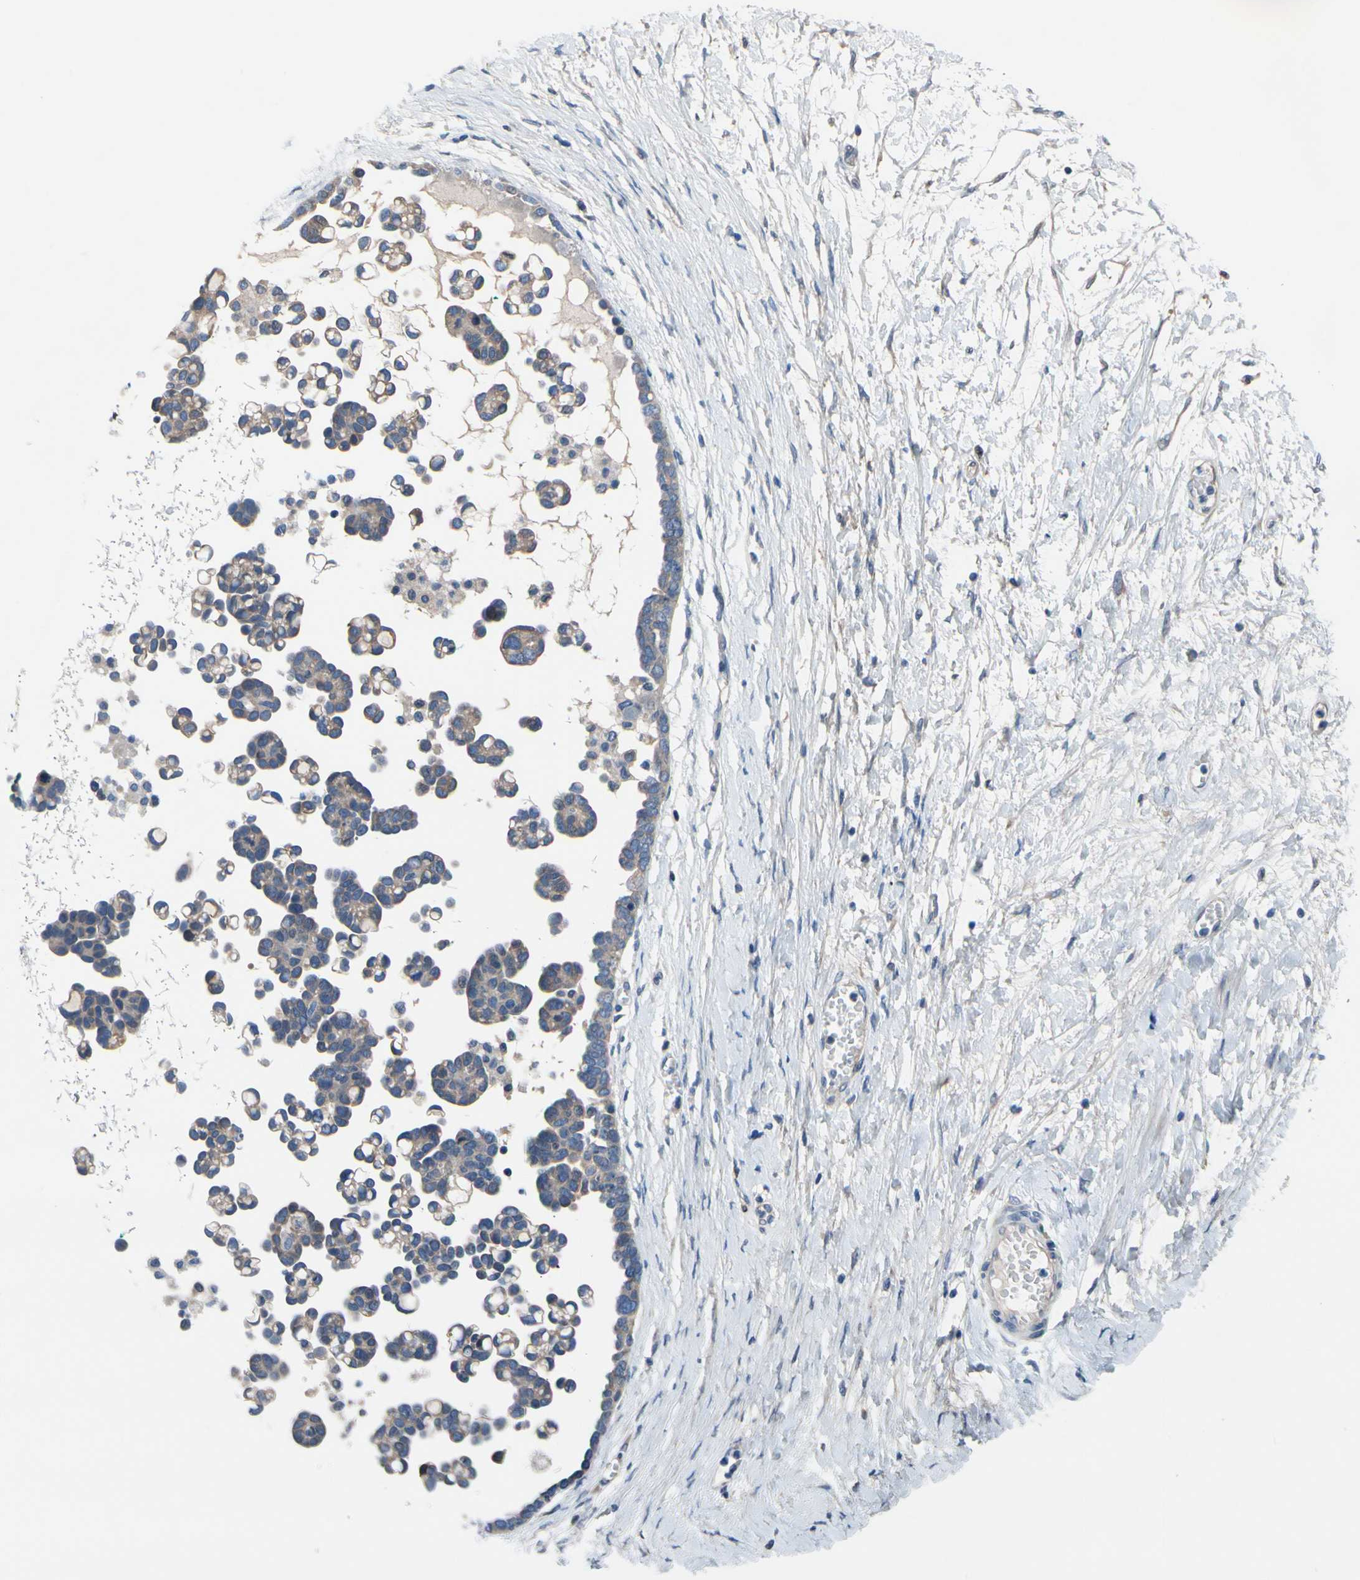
{"staining": {"intensity": "weak", "quantity": ">75%", "location": "cytoplasmic/membranous"}, "tissue": "ovarian cancer", "cell_type": "Tumor cells", "image_type": "cancer", "snomed": [{"axis": "morphology", "description": "Cystadenocarcinoma, serous, NOS"}, {"axis": "topography", "description": "Ovary"}], "caption": "Immunohistochemistry (IHC) staining of ovarian serous cystadenocarcinoma, which shows low levels of weak cytoplasmic/membranous expression in approximately >75% of tumor cells indicating weak cytoplasmic/membranous protein positivity. The staining was performed using DAB (3,3'-diaminobenzidine) (brown) for protein detection and nuclei were counterstained in hematoxylin (blue).", "gene": "PRXL2A", "patient": {"sex": "female", "age": 54}}